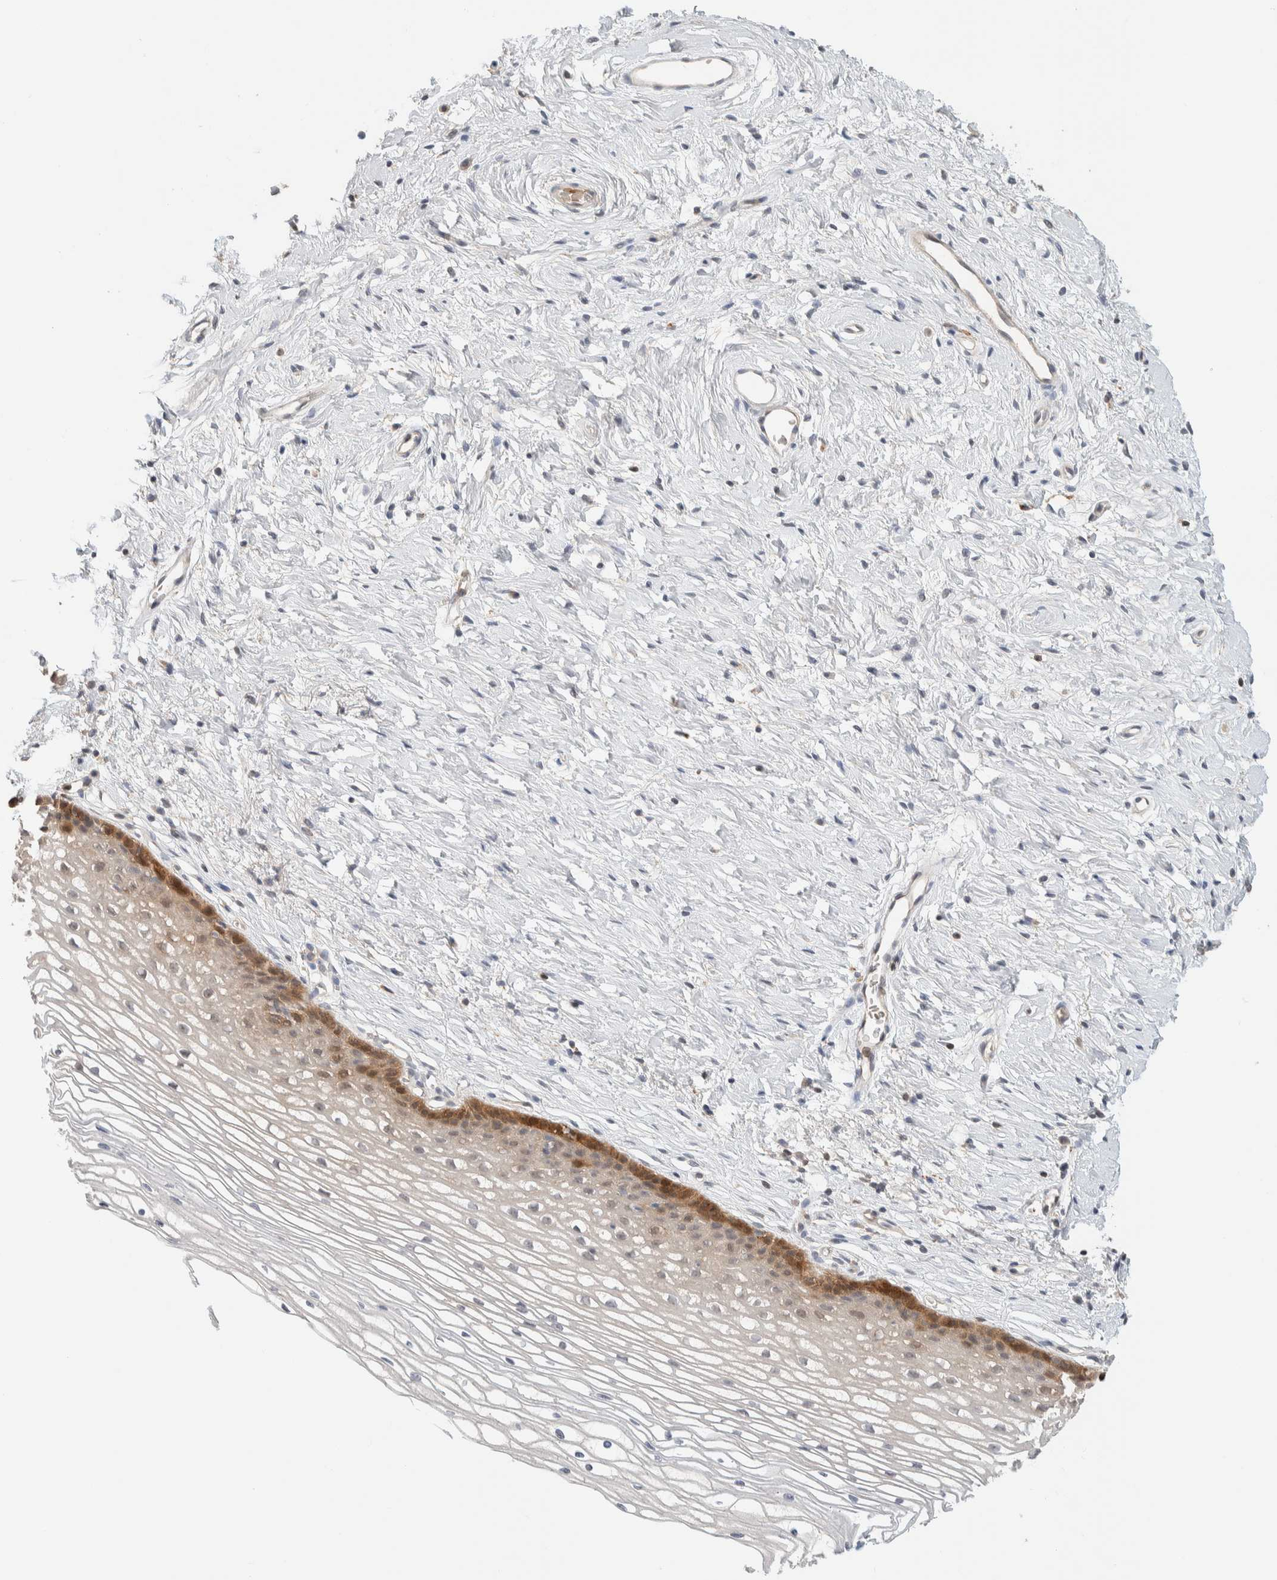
{"staining": {"intensity": "weak", "quantity": ">75%", "location": "cytoplasmic/membranous"}, "tissue": "cervix", "cell_type": "Glandular cells", "image_type": "normal", "snomed": [{"axis": "morphology", "description": "Normal tissue, NOS"}, {"axis": "topography", "description": "Cervix"}], "caption": "Brown immunohistochemical staining in benign cervix displays weak cytoplasmic/membranous expression in about >75% of glandular cells. Nuclei are stained in blue.", "gene": "GCLM", "patient": {"sex": "female", "age": 77}}